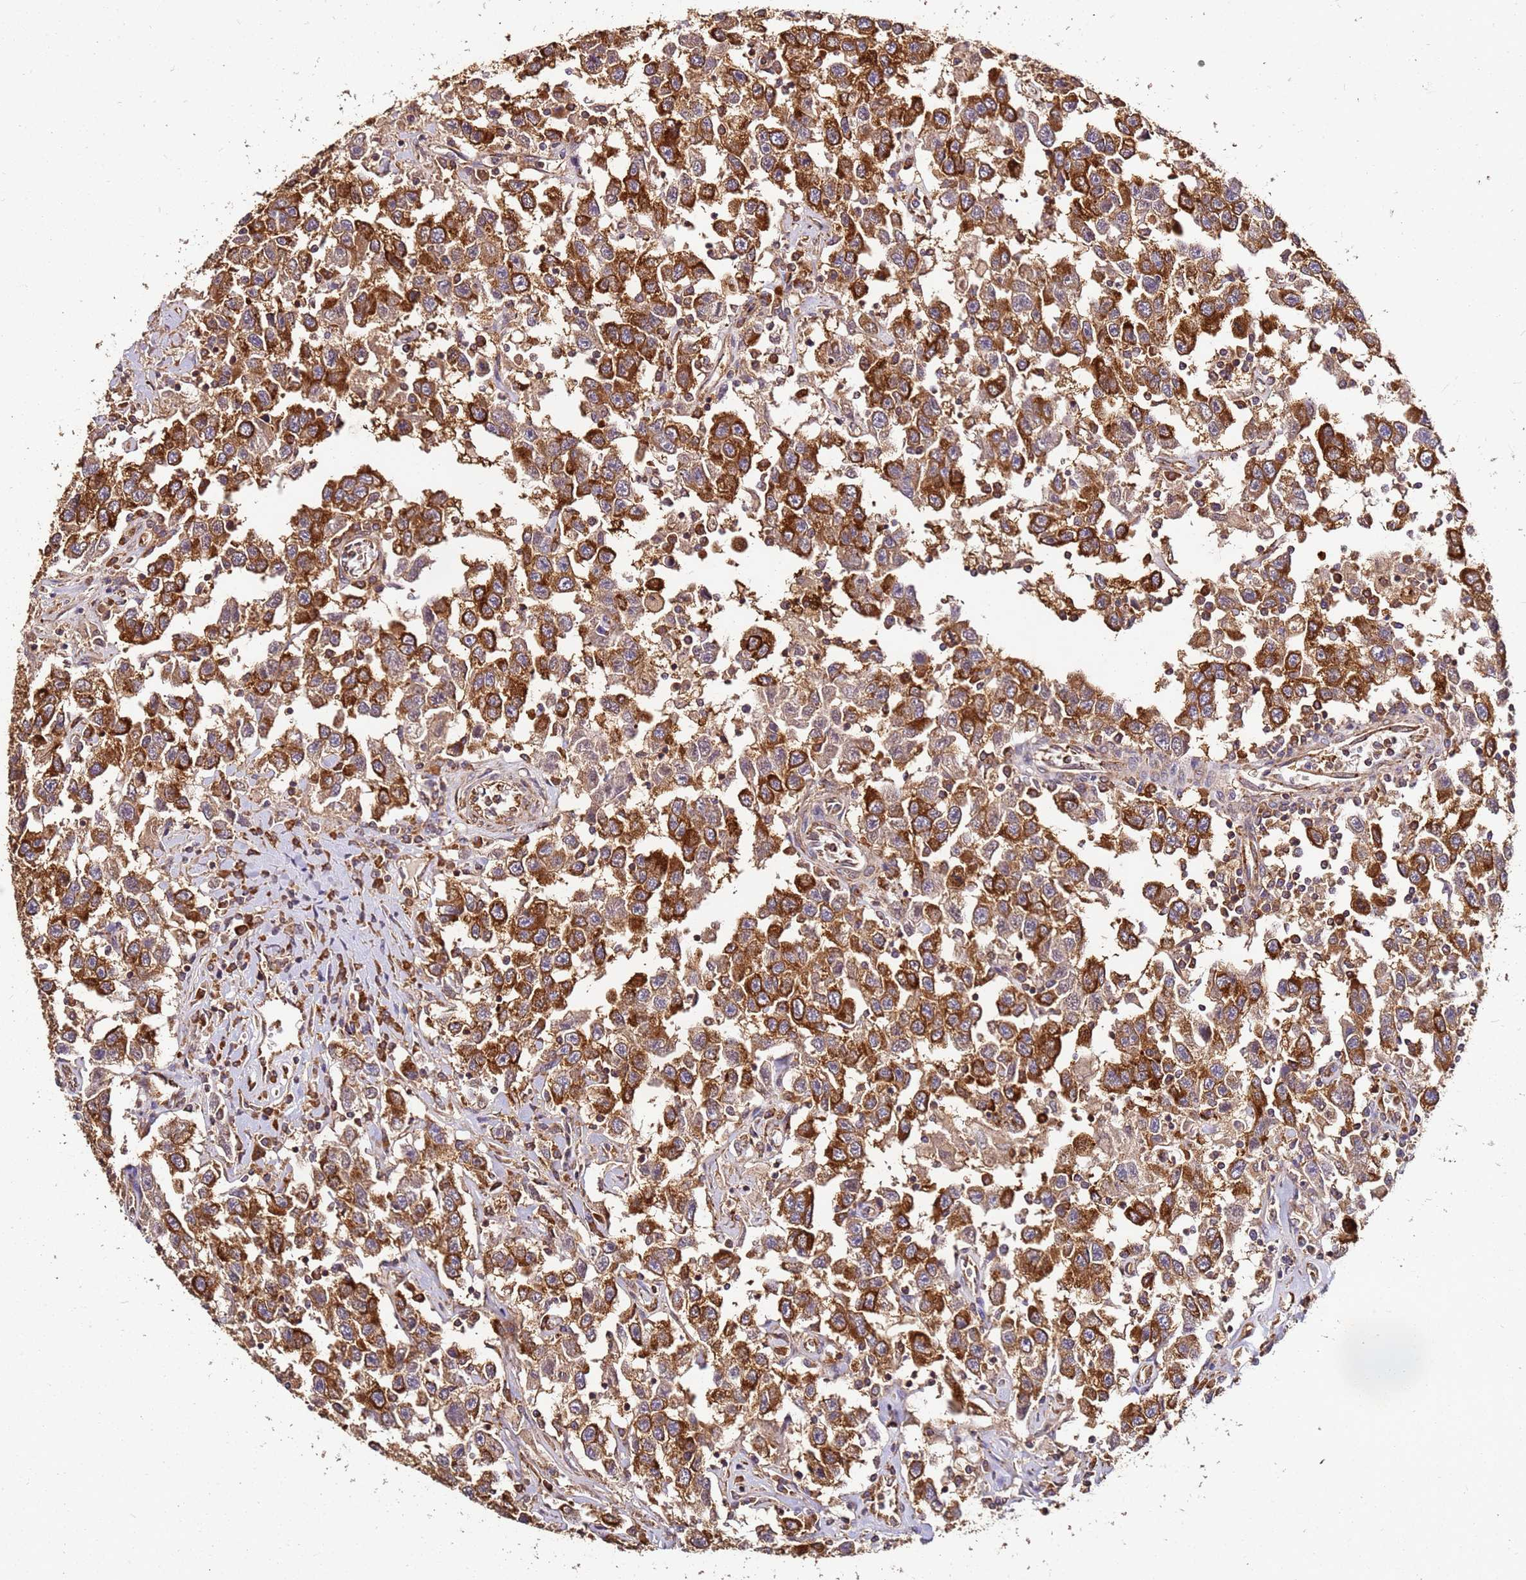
{"staining": {"intensity": "strong", "quantity": ">75%", "location": "cytoplasmic/membranous"}, "tissue": "testis cancer", "cell_type": "Tumor cells", "image_type": "cancer", "snomed": [{"axis": "morphology", "description": "Seminoma, NOS"}, {"axis": "topography", "description": "Testis"}], "caption": "Immunohistochemistry (IHC) of seminoma (testis) shows high levels of strong cytoplasmic/membranous expression in about >75% of tumor cells.", "gene": "DVL3", "patient": {"sex": "male", "age": 41}}